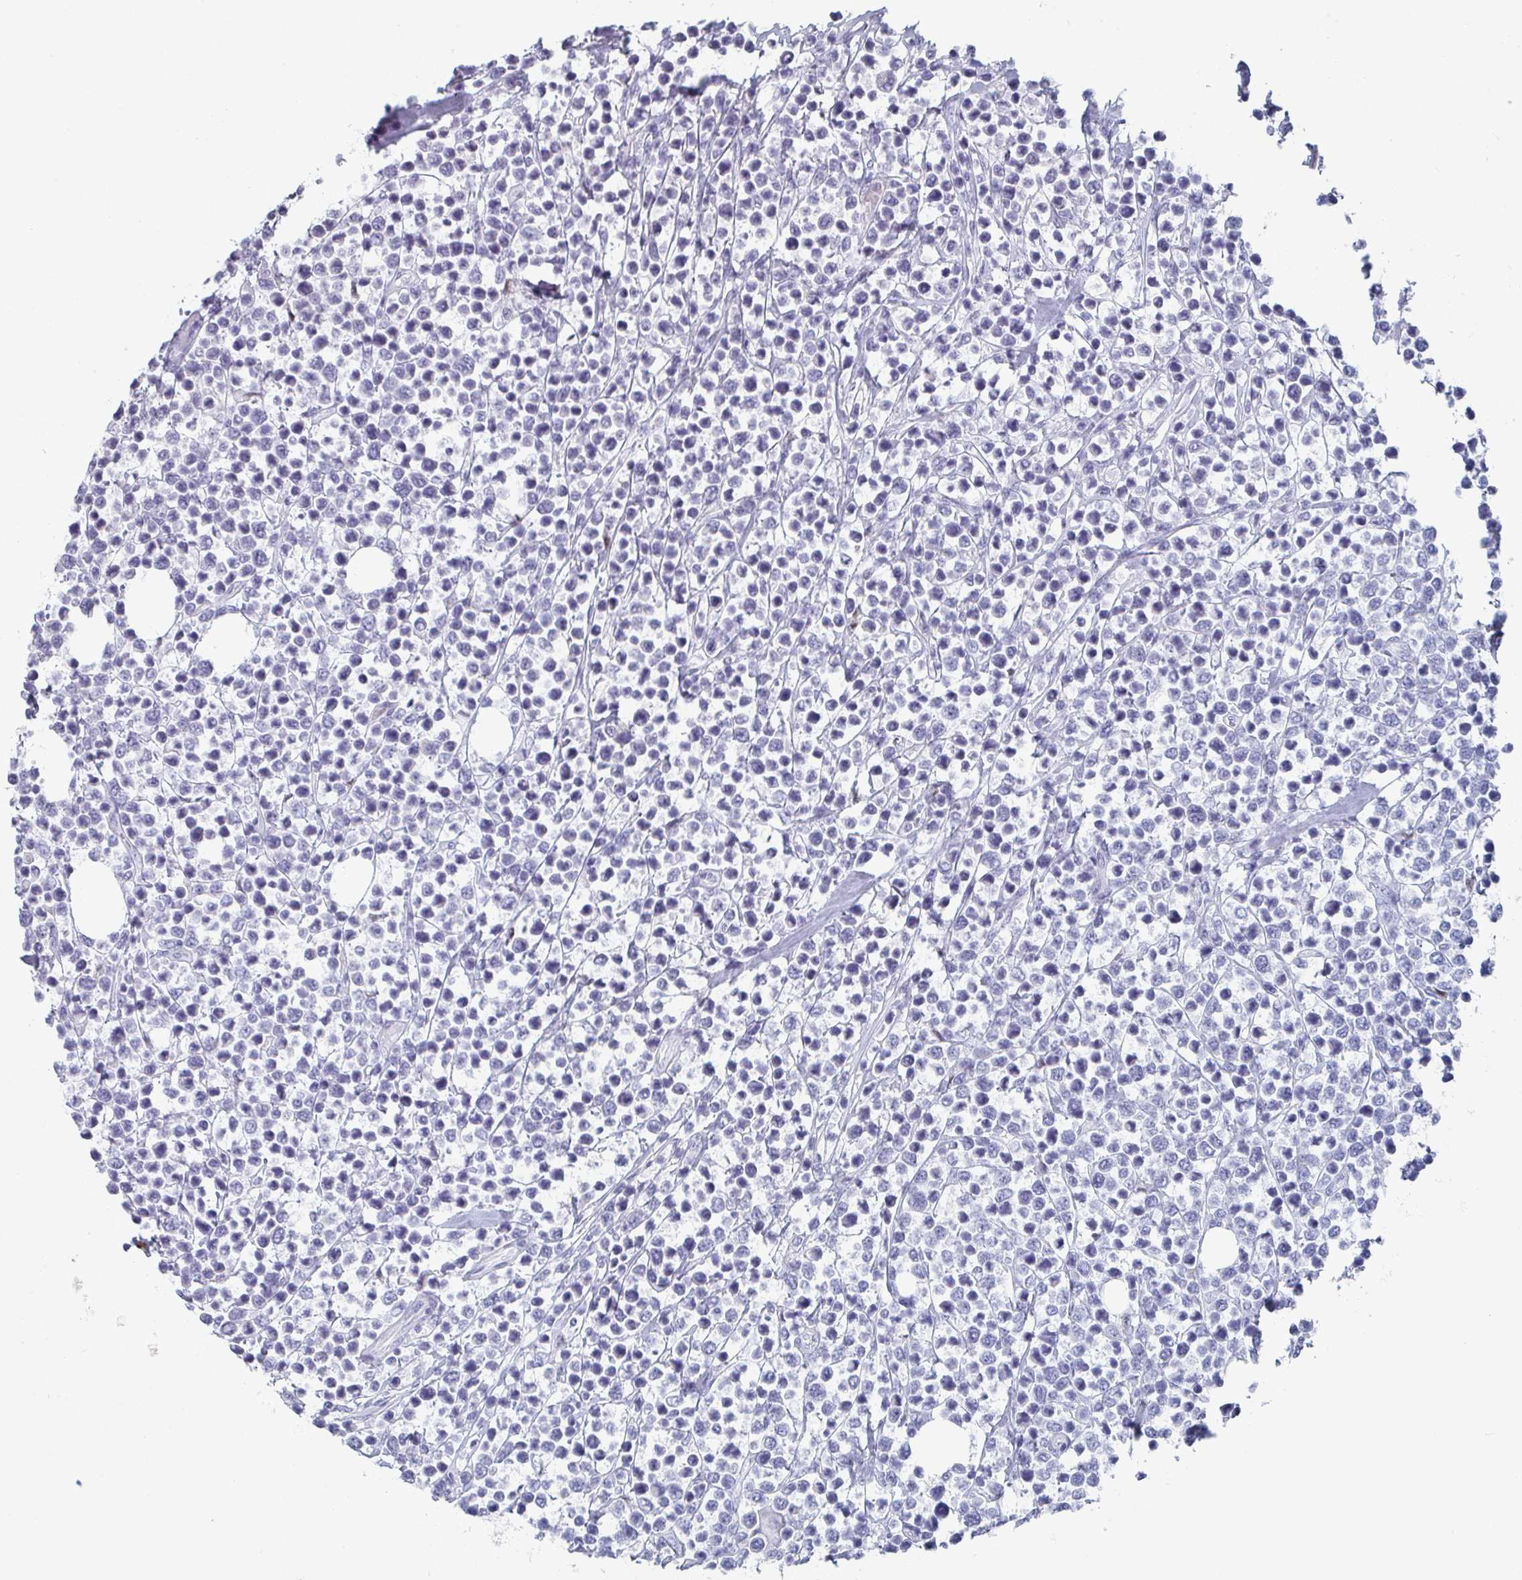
{"staining": {"intensity": "negative", "quantity": "none", "location": "none"}, "tissue": "lymphoma", "cell_type": "Tumor cells", "image_type": "cancer", "snomed": [{"axis": "morphology", "description": "Malignant lymphoma, non-Hodgkin's type, Low grade"}, {"axis": "topography", "description": "Lymph node"}], "caption": "This is an IHC image of low-grade malignant lymphoma, non-Hodgkin's type. There is no expression in tumor cells.", "gene": "RUBCN", "patient": {"sex": "male", "age": 60}}